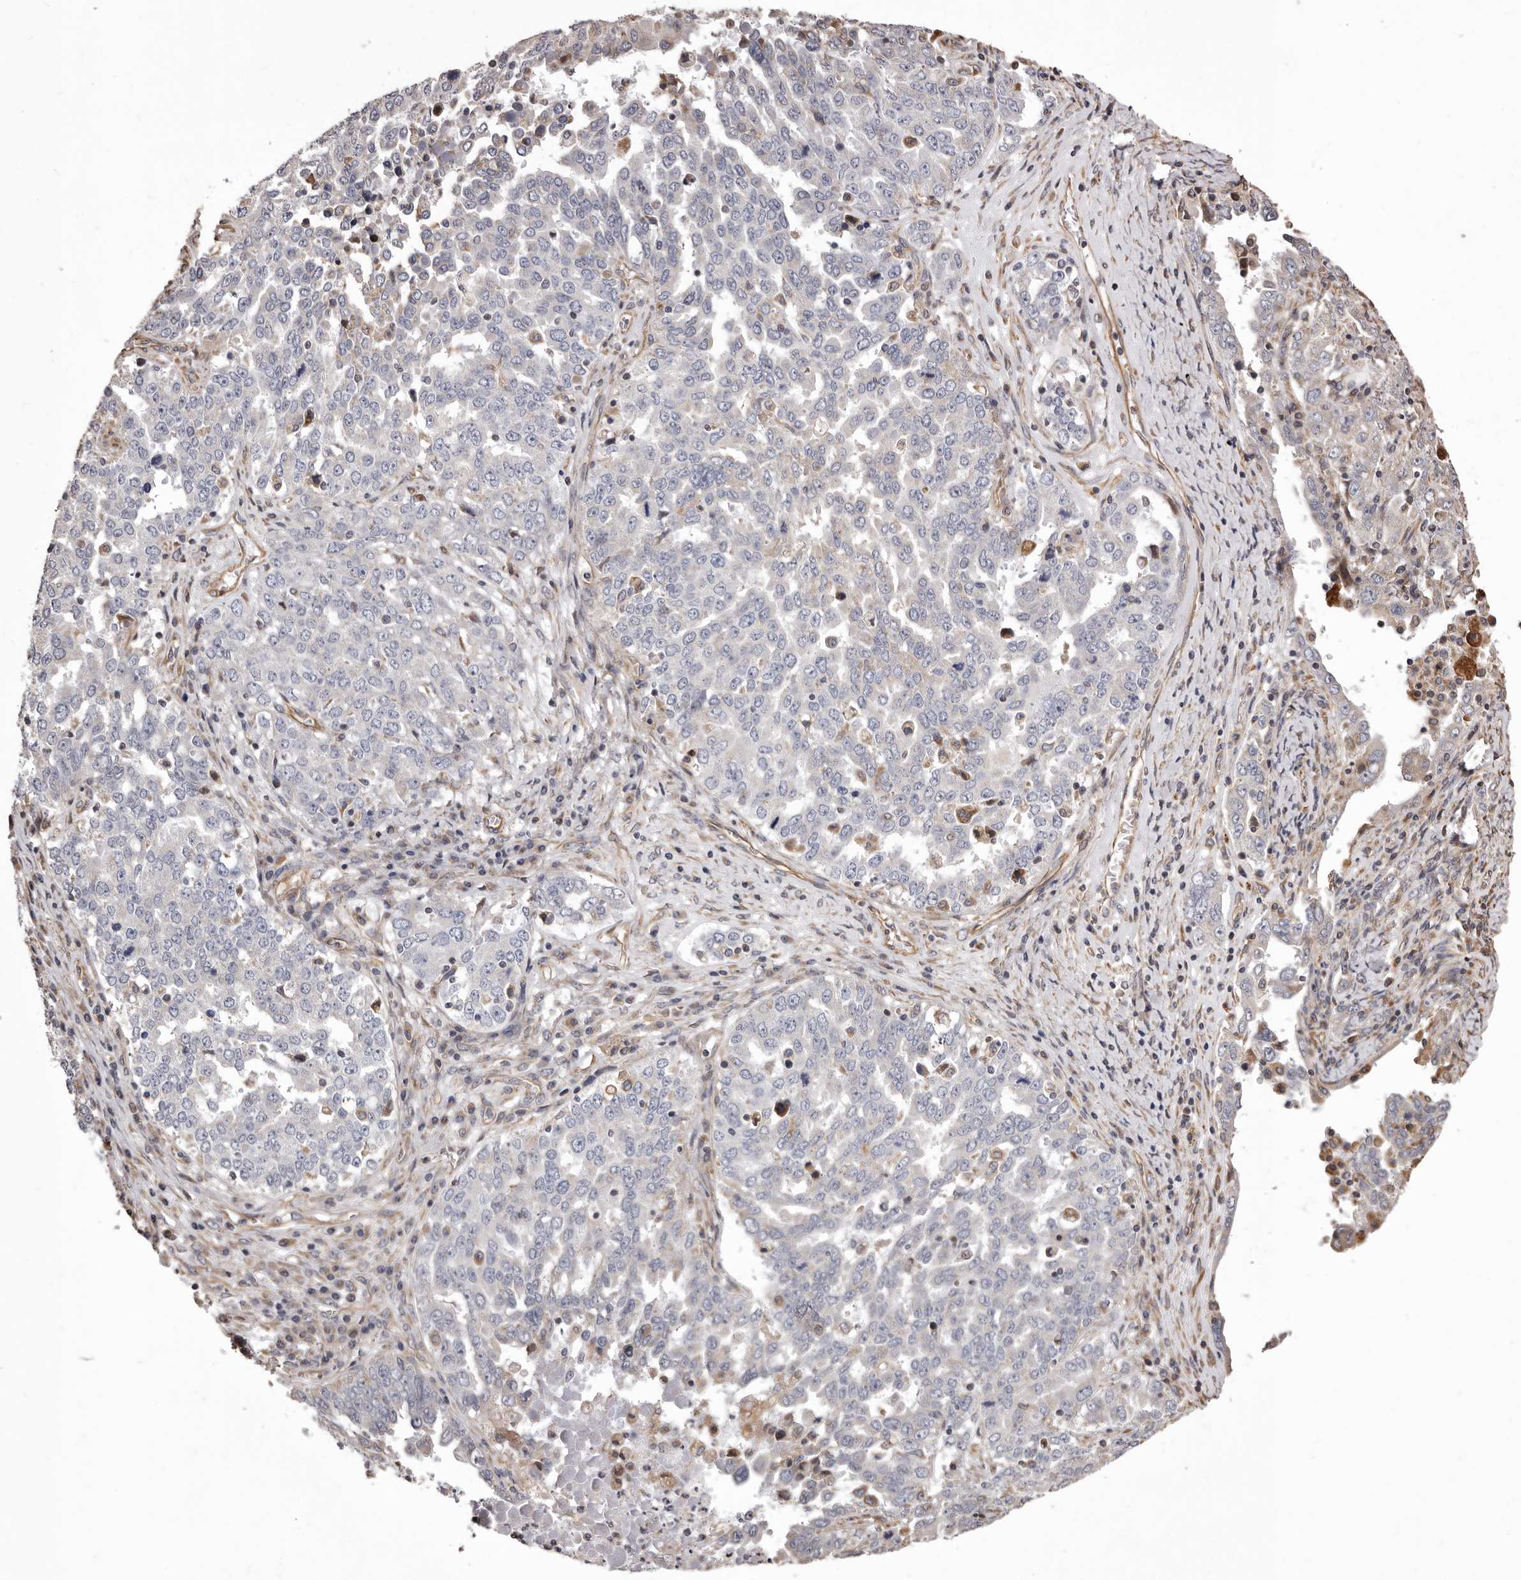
{"staining": {"intensity": "weak", "quantity": "25%-75%", "location": "cytoplasmic/membranous"}, "tissue": "ovarian cancer", "cell_type": "Tumor cells", "image_type": "cancer", "snomed": [{"axis": "morphology", "description": "Carcinoma, endometroid"}, {"axis": "topography", "description": "Ovary"}], "caption": "There is low levels of weak cytoplasmic/membranous staining in tumor cells of endometroid carcinoma (ovarian), as demonstrated by immunohistochemical staining (brown color).", "gene": "CEP104", "patient": {"sex": "female", "age": 62}}